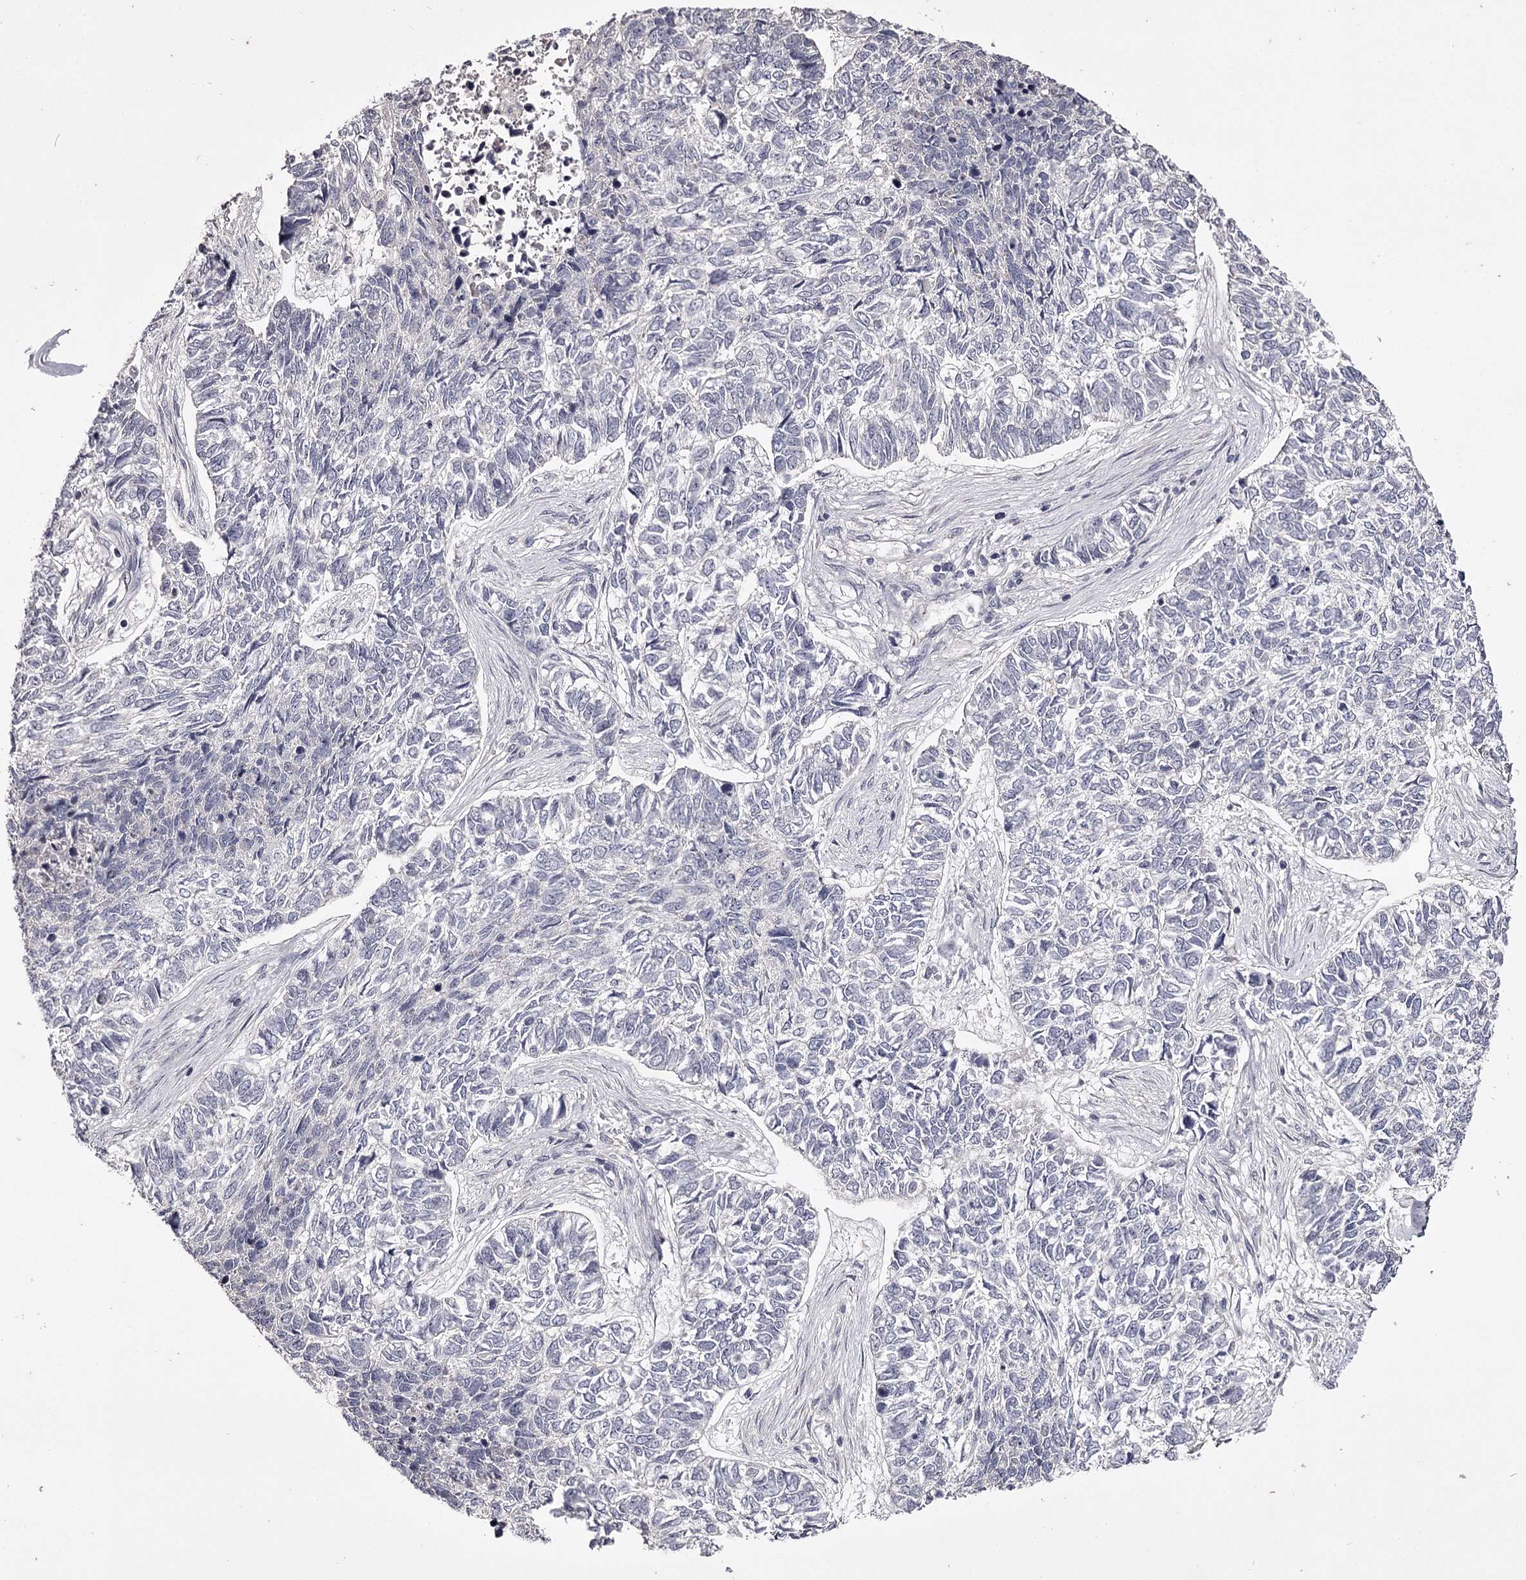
{"staining": {"intensity": "negative", "quantity": "none", "location": "none"}, "tissue": "skin cancer", "cell_type": "Tumor cells", "image_type": "cancer", "snomed": [{"axis": "morphology", "description": "Basal cell carcinoma"}, {"axis": "topography", "description": "Skin"}], "caption": "Skin cancer (basal cell carcinoma) was stained to show a protein in brown. There is no significant expression in tumor cells.", "gene": "PRM2", "patient": {"sex": "female", "age": 65}}